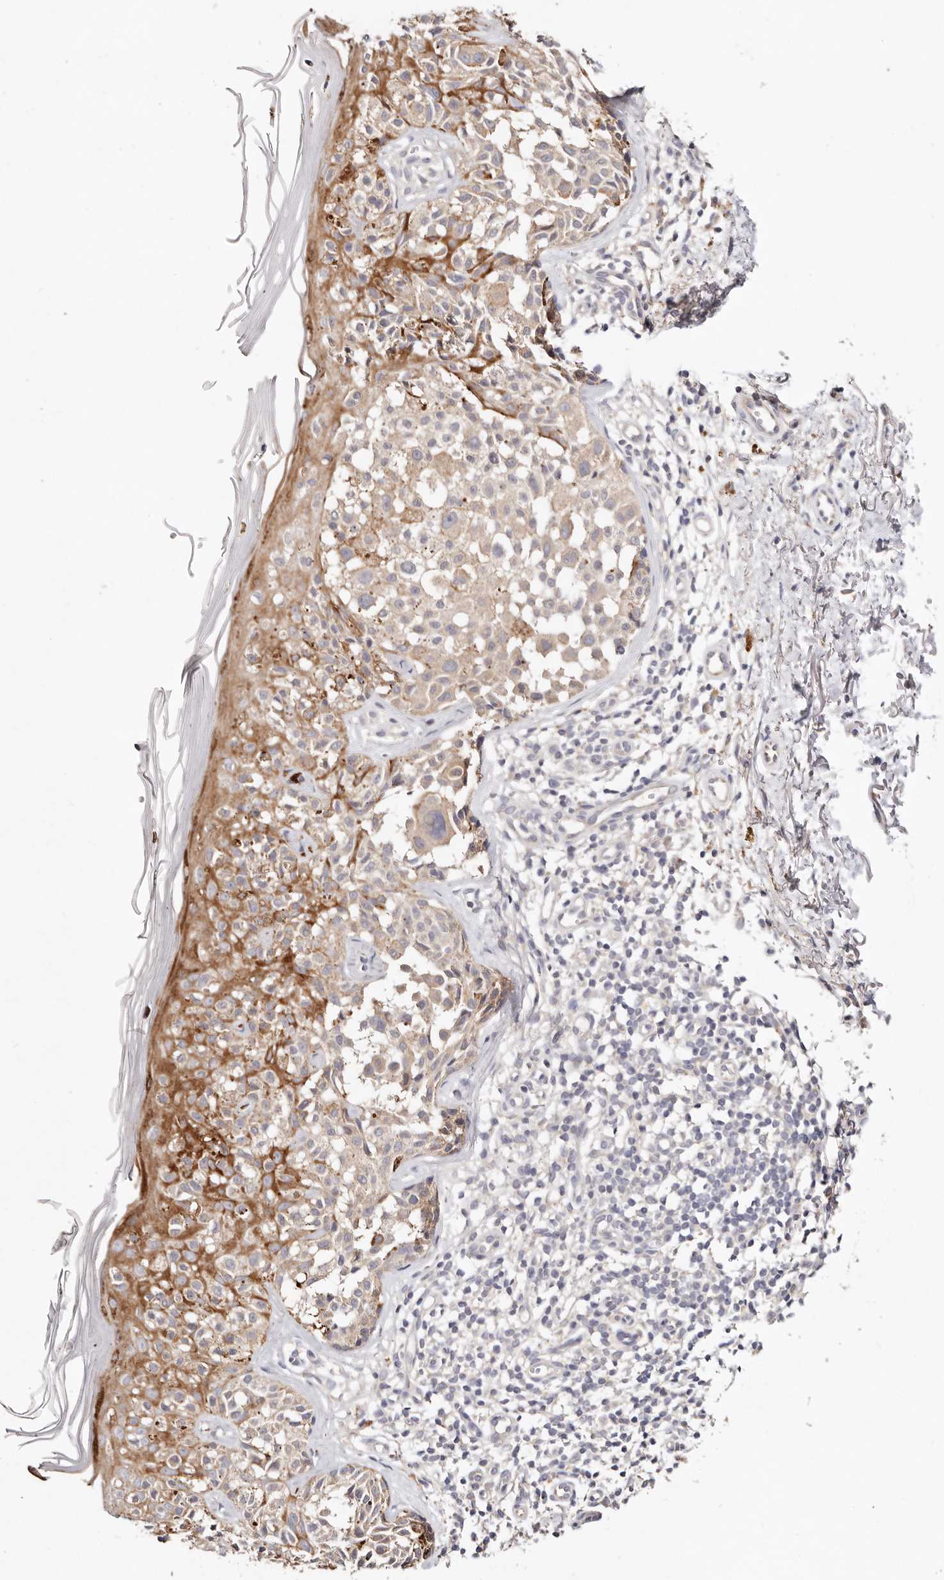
{"staining": {"intensity": "negative", "quantity": "none", "location": "none"}, "tissue": "melanoma", "cell_type": "Tumor cells", "image_type": "cancer", "snomed": [{"axis": "morphology", "description": "Malignant melanoma, NOS"}, {"axis": "topography", "description": "Skin"}], "caption": "The histopathology image shows no significant expression in tumor cells of malignant melanoma. (Stains: DAB immunohistochemistry with hematoxylin counter stain, Microscopy: brightfield microscopy at high magnification).", "gene": "VIPAS39", "patient": {"sex": "female", "age": 50}}